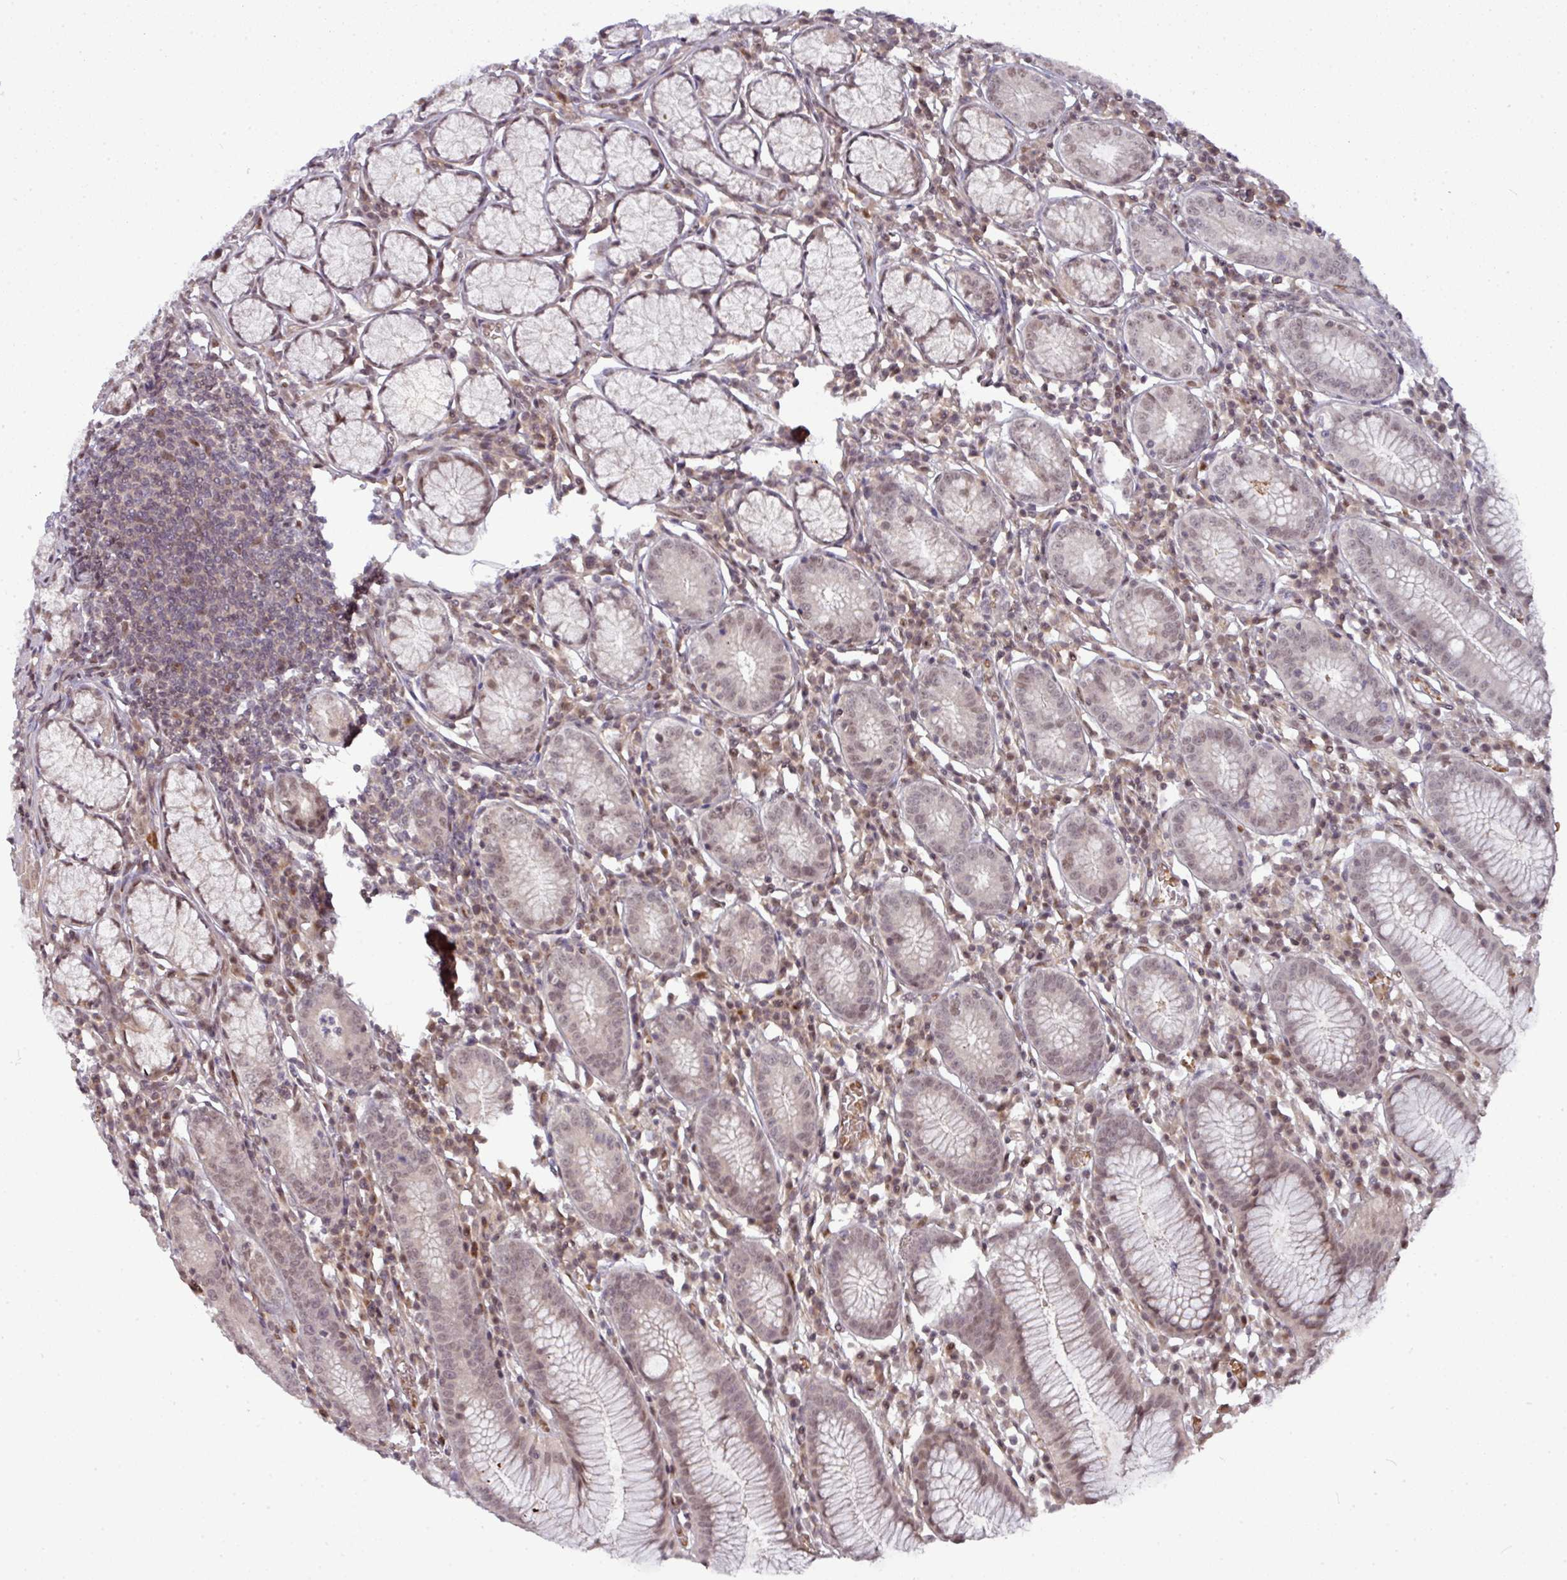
{"staining": {"intensity": "moderate", "quantity": "25%-75%", "location": "nuclear"}, "tissue": "stomach", "cell_type": "Glandular cells", "image_type": "normal", "snomed": [{"axis": "morphology", "description": "Normal tissue, NOS"}, {"axis": "topography", "description": "Stomach"}], "caption": "This is an image of immunohistochemistry staining of unremarkable stomach, which shows moderate staining in the nuclear of glandular cells.", "gene": "CIC", "patient": {"sex": "male", "age": 55}}